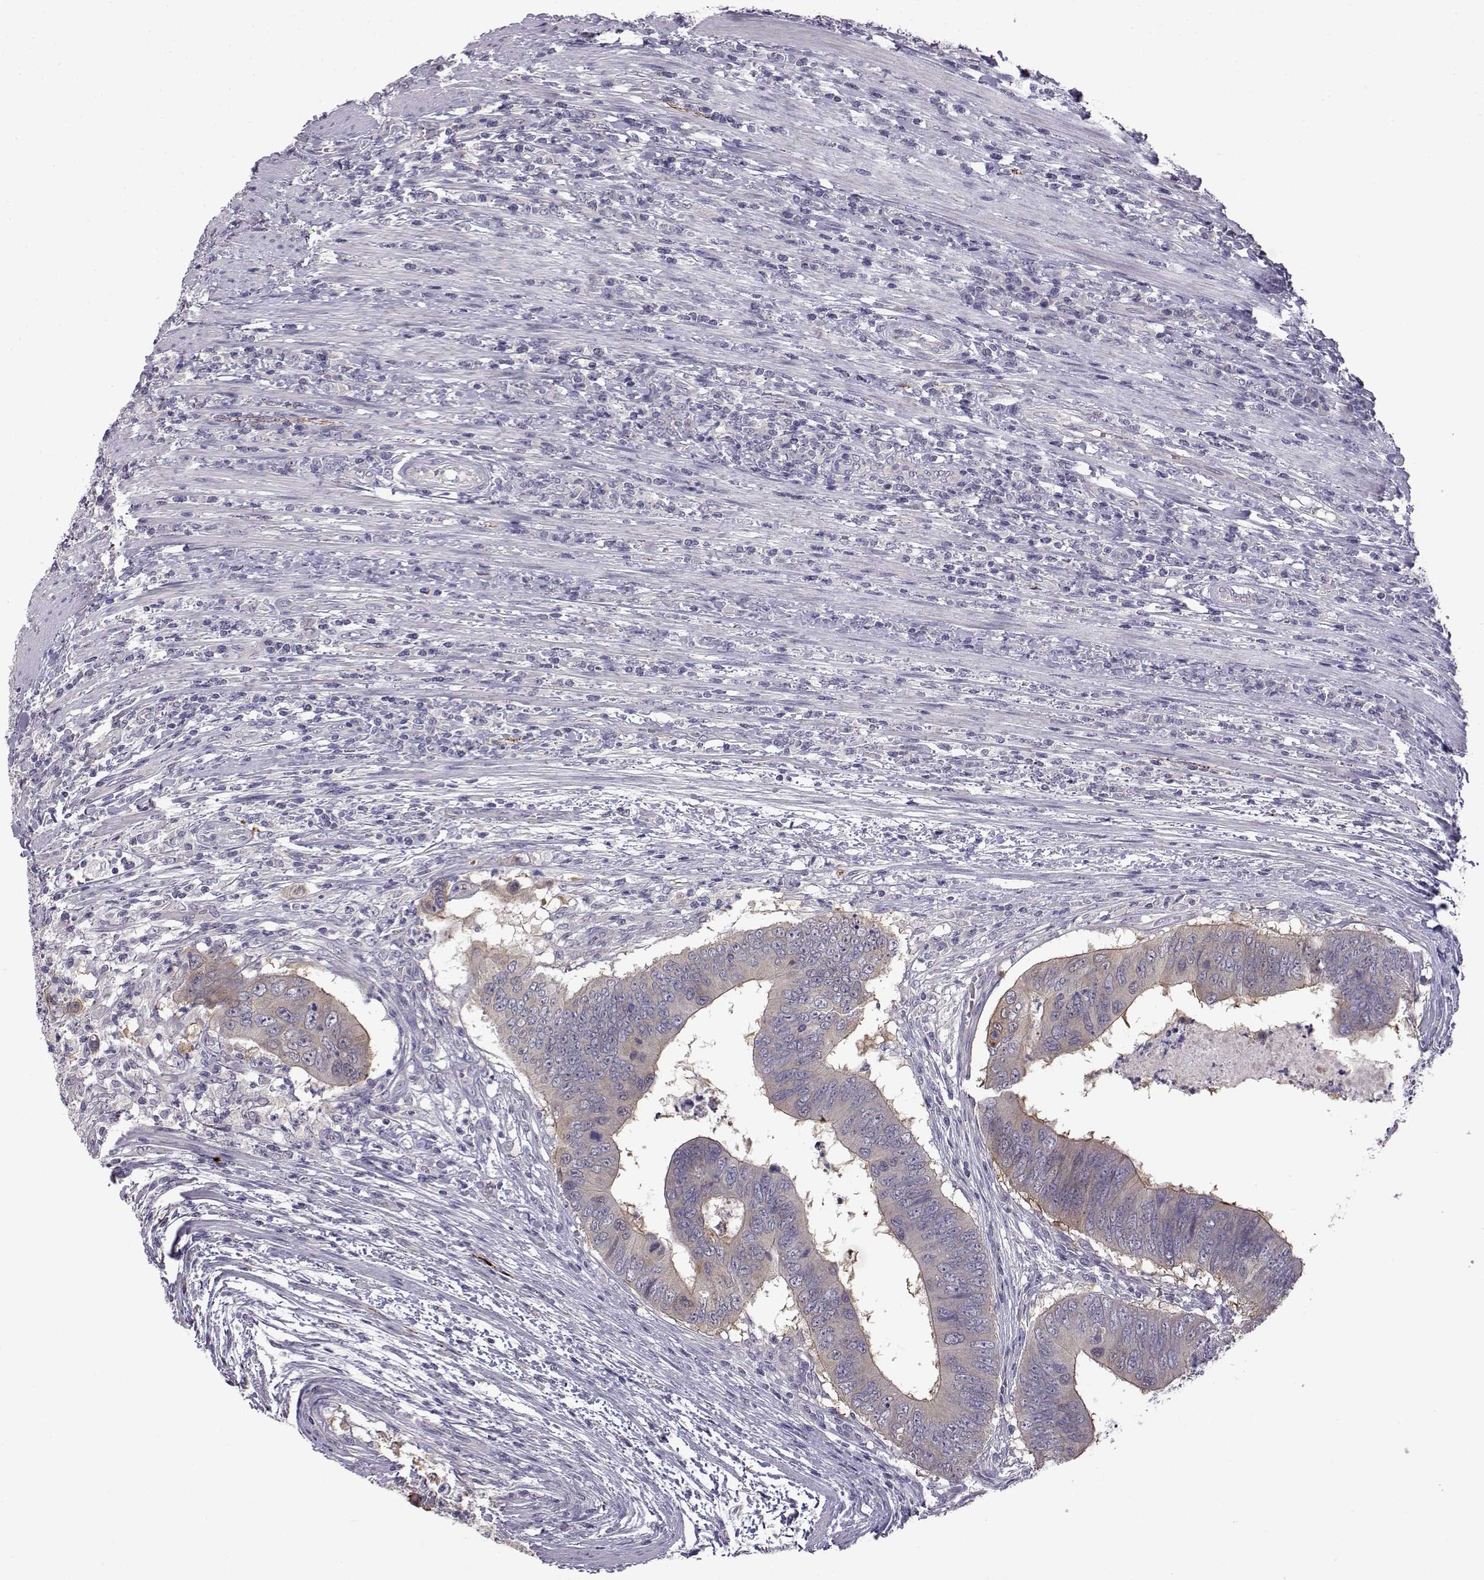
{"staining": {"intensity": "weak", "quantity": "<25%", "location": "cytoplasmic/membranous"}, "tissue": "colorectal cancer", "cell_type": "Tumor cells", "image_type": "cancer", "snomed": [{"axis": "morphology", "description": "Adenocarcinoma, NOS"}, {"axis": "topography", "description": "Colon"}], "caption": "Immunohistochemical staining of human adenocarcinoma (colorectal) demonstrates no significant positivity in tumor cells.", "gene": "VGF", "patient": {"sex": "male", "age": 53}}